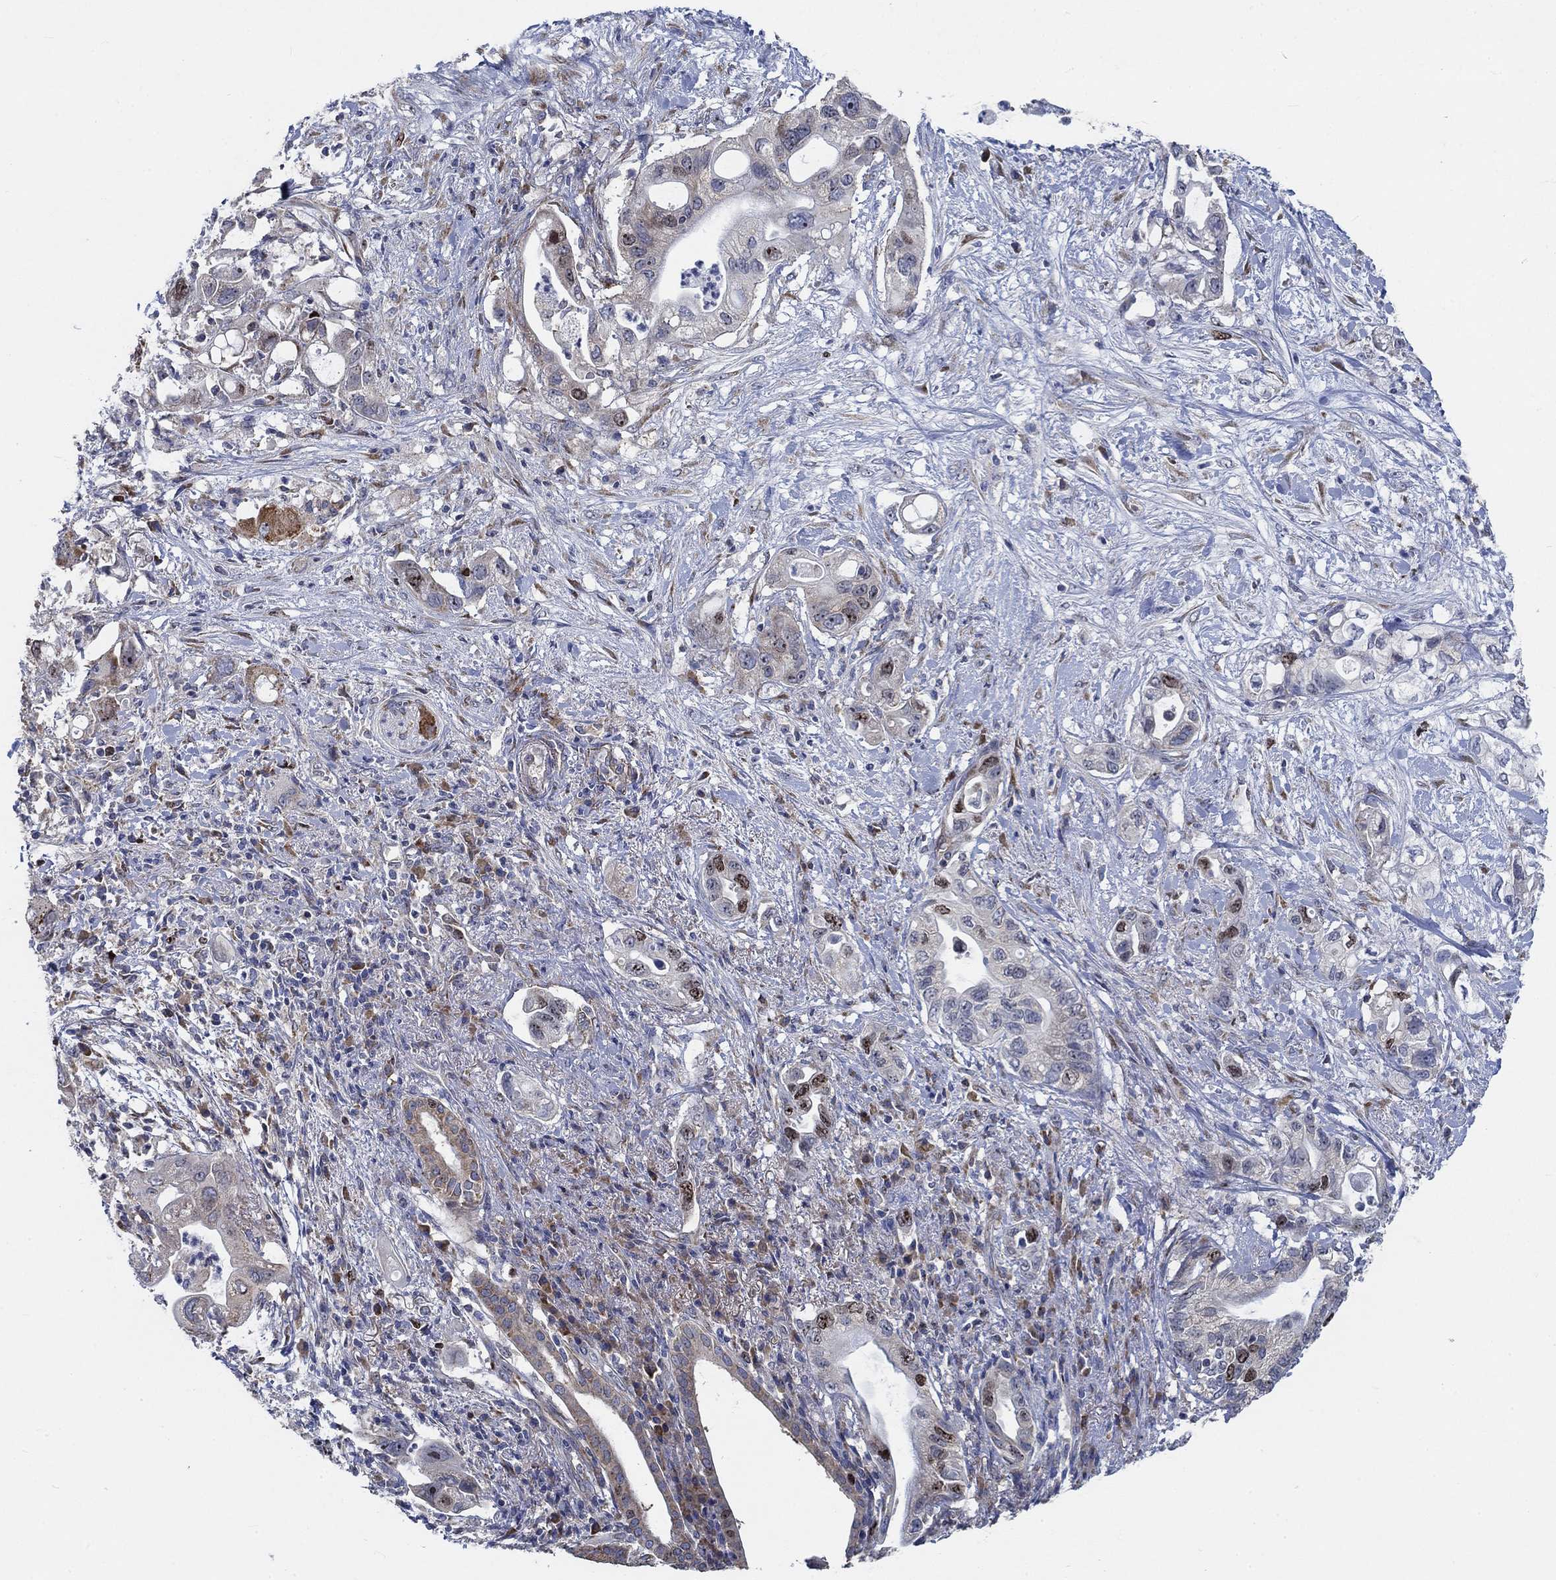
{"staining": {"intensity": "moderate", "quantity": "<25%", "location": "nuclear"}, "tissue": "pancreatic cancer", "cell_type": "Tumor cells", "image_type": "cancer", "snomed": [{"axis": "morphology", "description": "Adenocarcinoma, NOS"}, {"axis": "topography", "description": "Pancreas"}], "caption": "Immunohistochemical staining of human pancreatic adenocarcinoma exhibits moderate nuclear protein staining in approximately <25% of tumor cells.", "gene": "MMP24", "patient": {"sex": "female", "age": 72}}